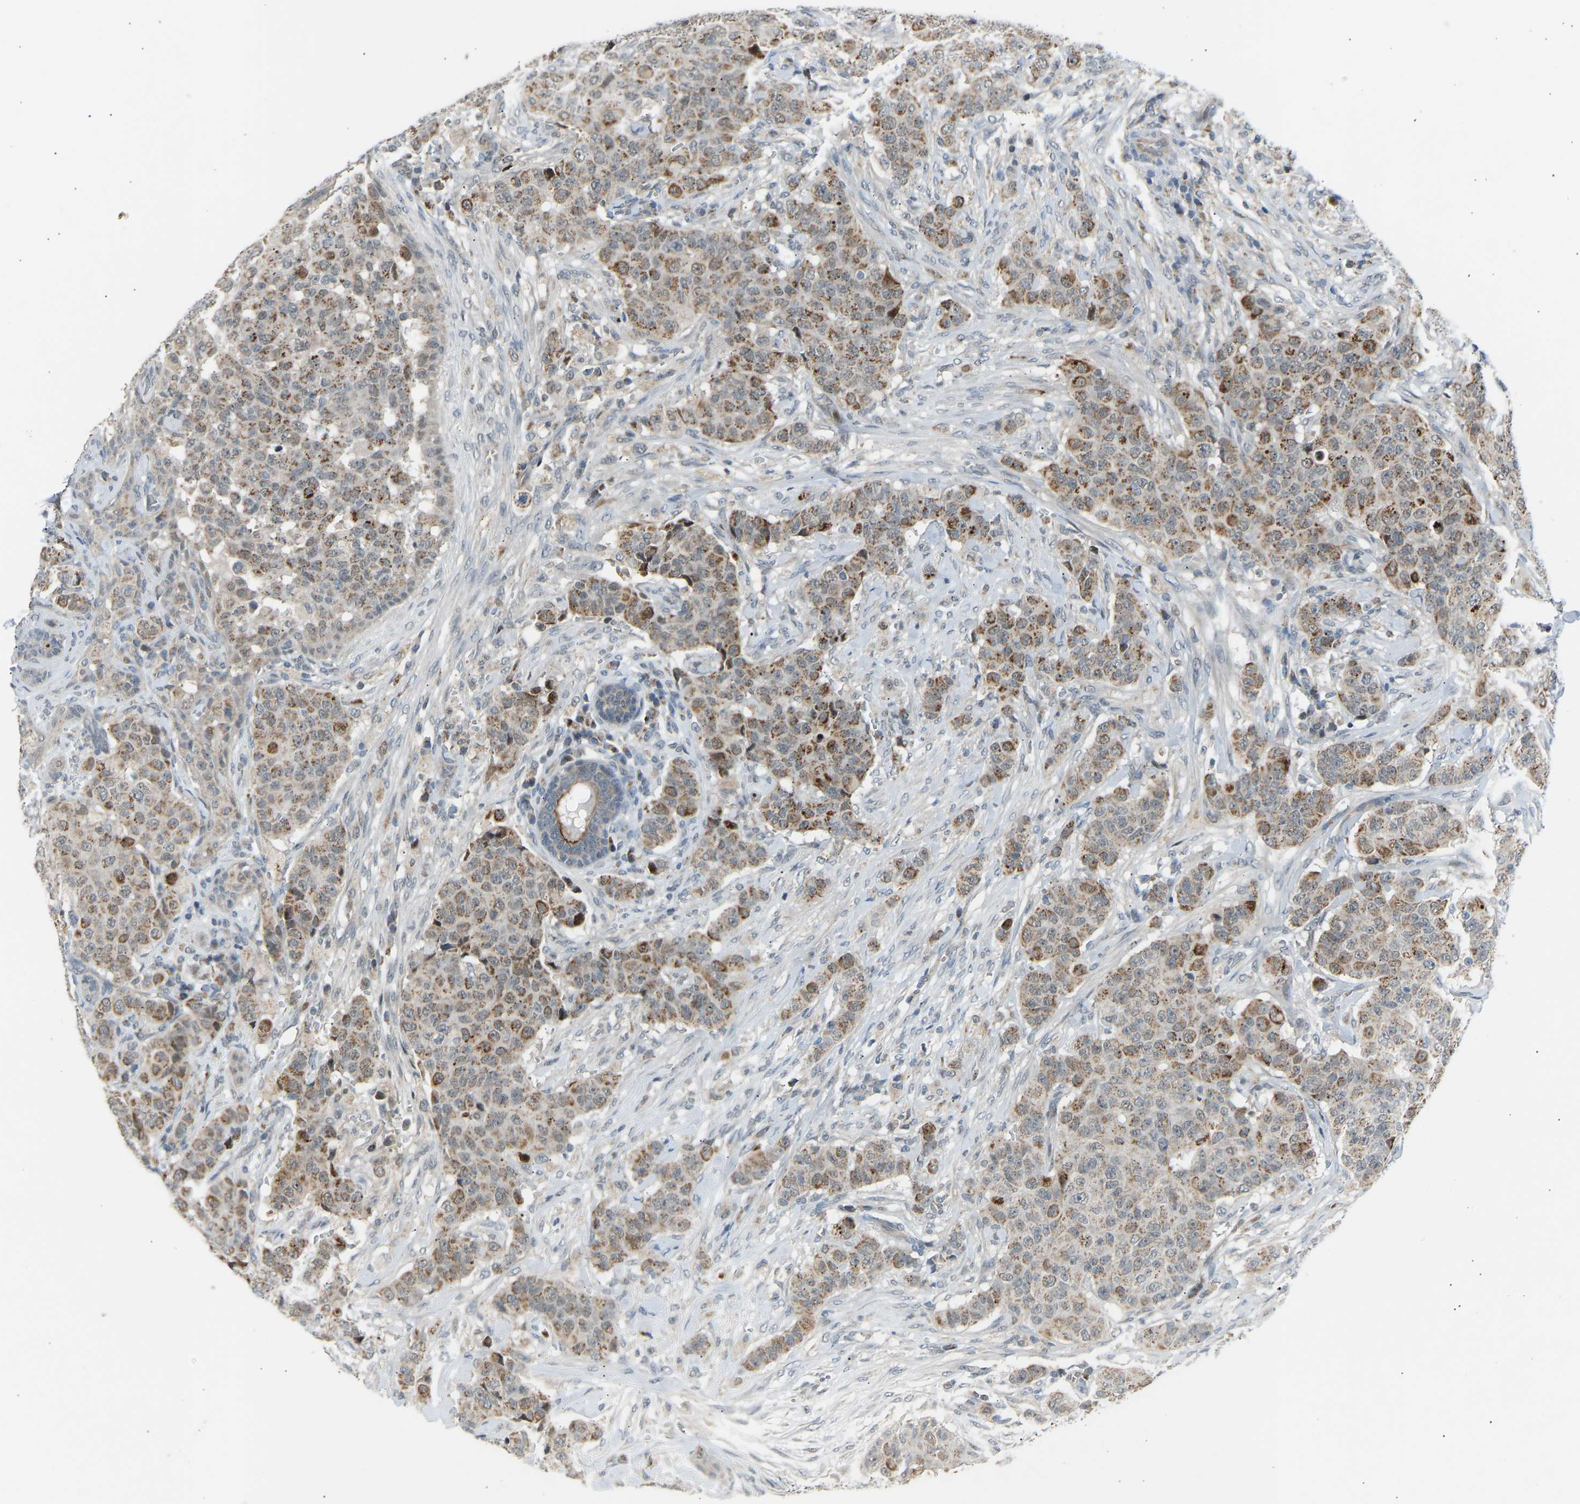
{"staining": {"intensity": "moderate", "quantity": ">75%", "location": "cytoplasmic/membranous"}, "tissue": "breast cancer", "cell_type": "Tumor cells", "image_type": "cancer", "snomed": [{"axis": "morphology", "description": "Normal tissue, NOS"}, {"axis": "morphology", "description": "Duct carcinoma"}, {"axis": "topography", "description": "Breast"}], "caption": "Protein staining of breast cancer tissue shows moderate cytoplasmic/membranous staining in approximately >75% of tumor cells.", "gene": "VPS41", "patient": {"sex": "female", "age": 40}}